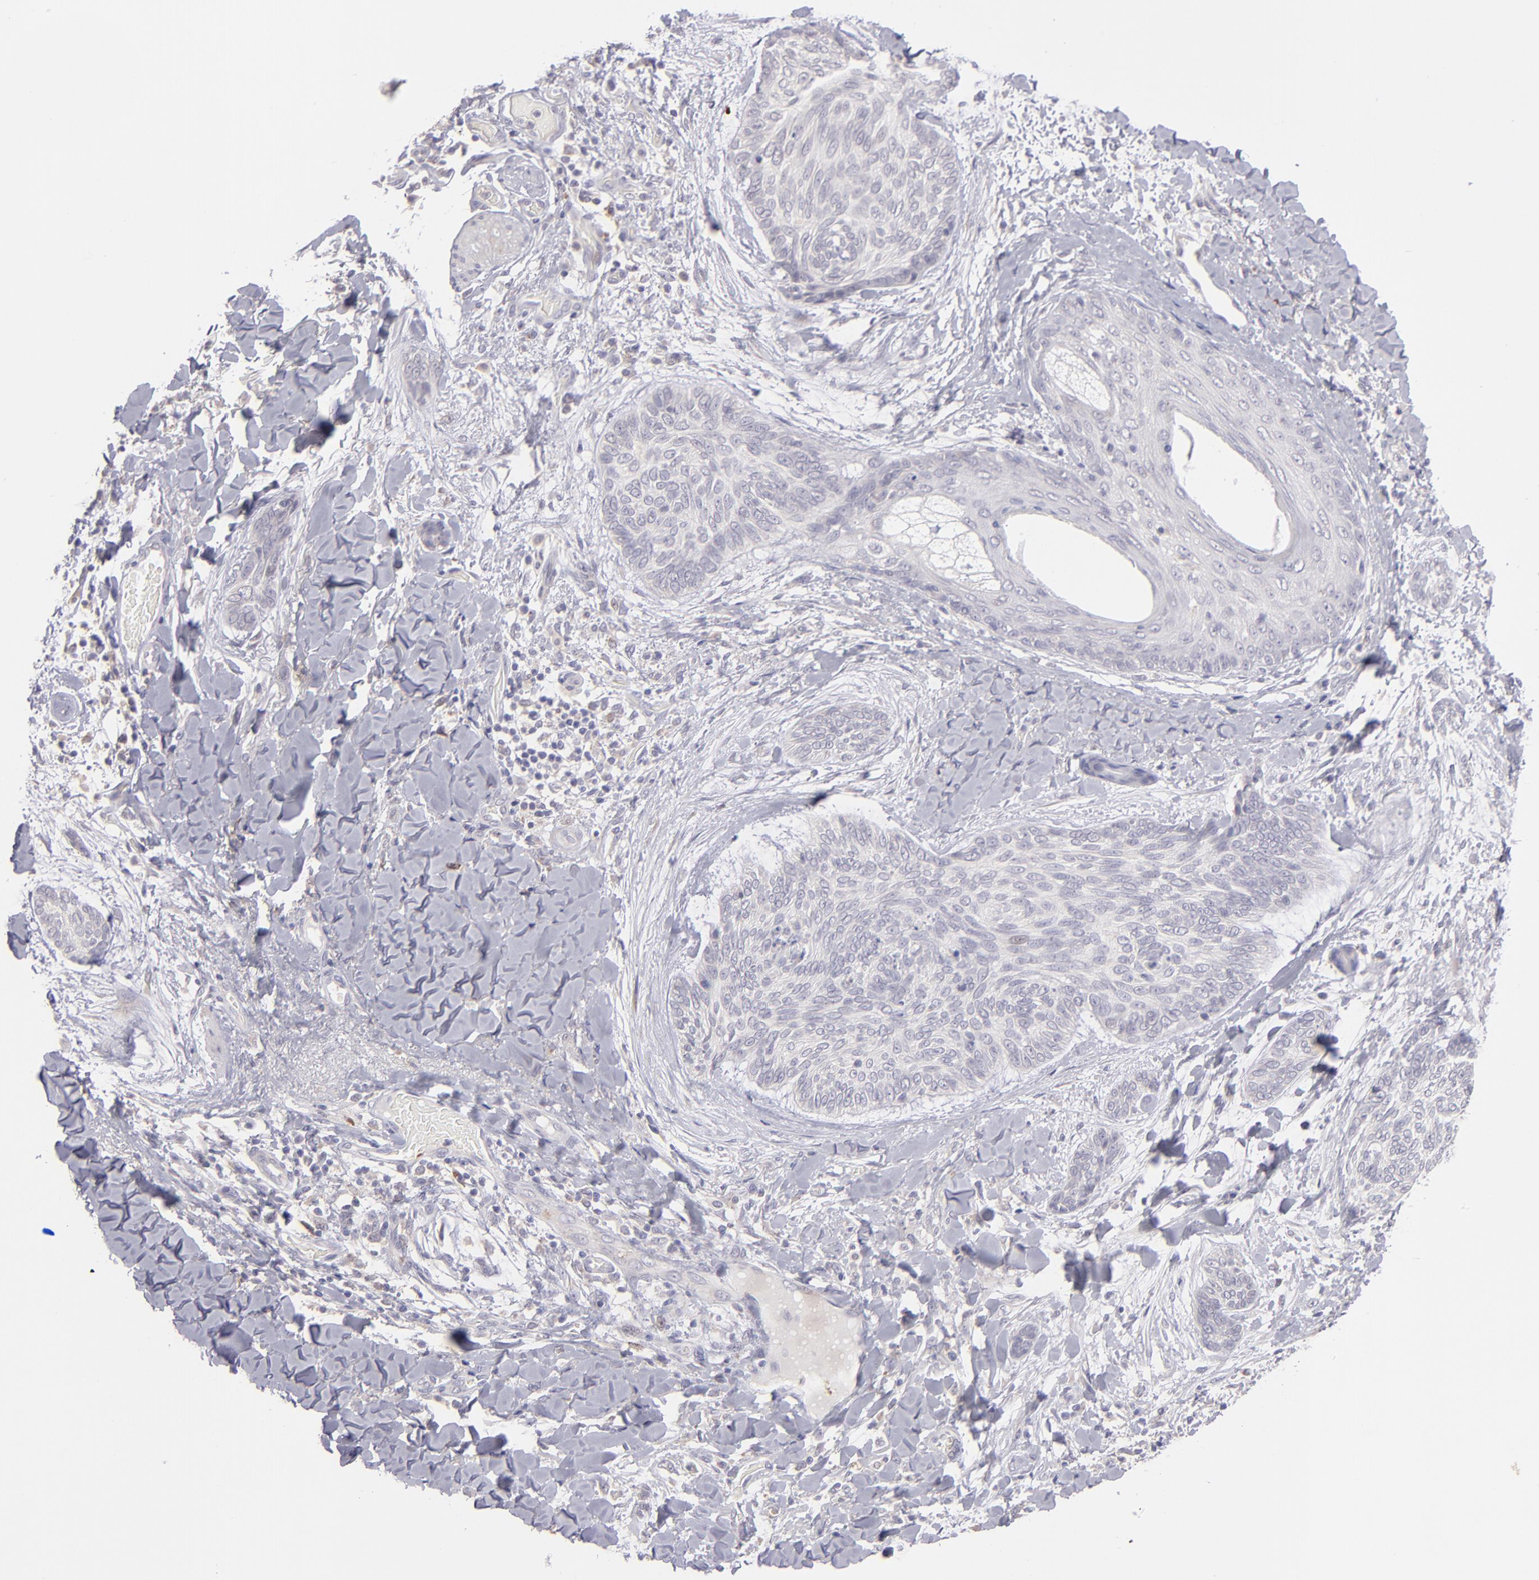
{"staining": {"intensity": "negative", "quantity": "none", "location": "none"}, "tissue": "skin cancer", "cell_type": "Tumor cells", "image_type": "cancer", "snomed": [{"axis": "morphology", "description": "Normal tissue, NOS"}, {"axis": "morphology", "description": "Basal cell carcinoma"}, {"axis": "topography", "description": "Skin"}], "caption": "A high-resolution image shows IHC staining of skin basal cell carcinoma, which exhibits no significant expression in tumor cells.", "gene": "TRAF3", "patient": {"sex": "female", "age": 71}}